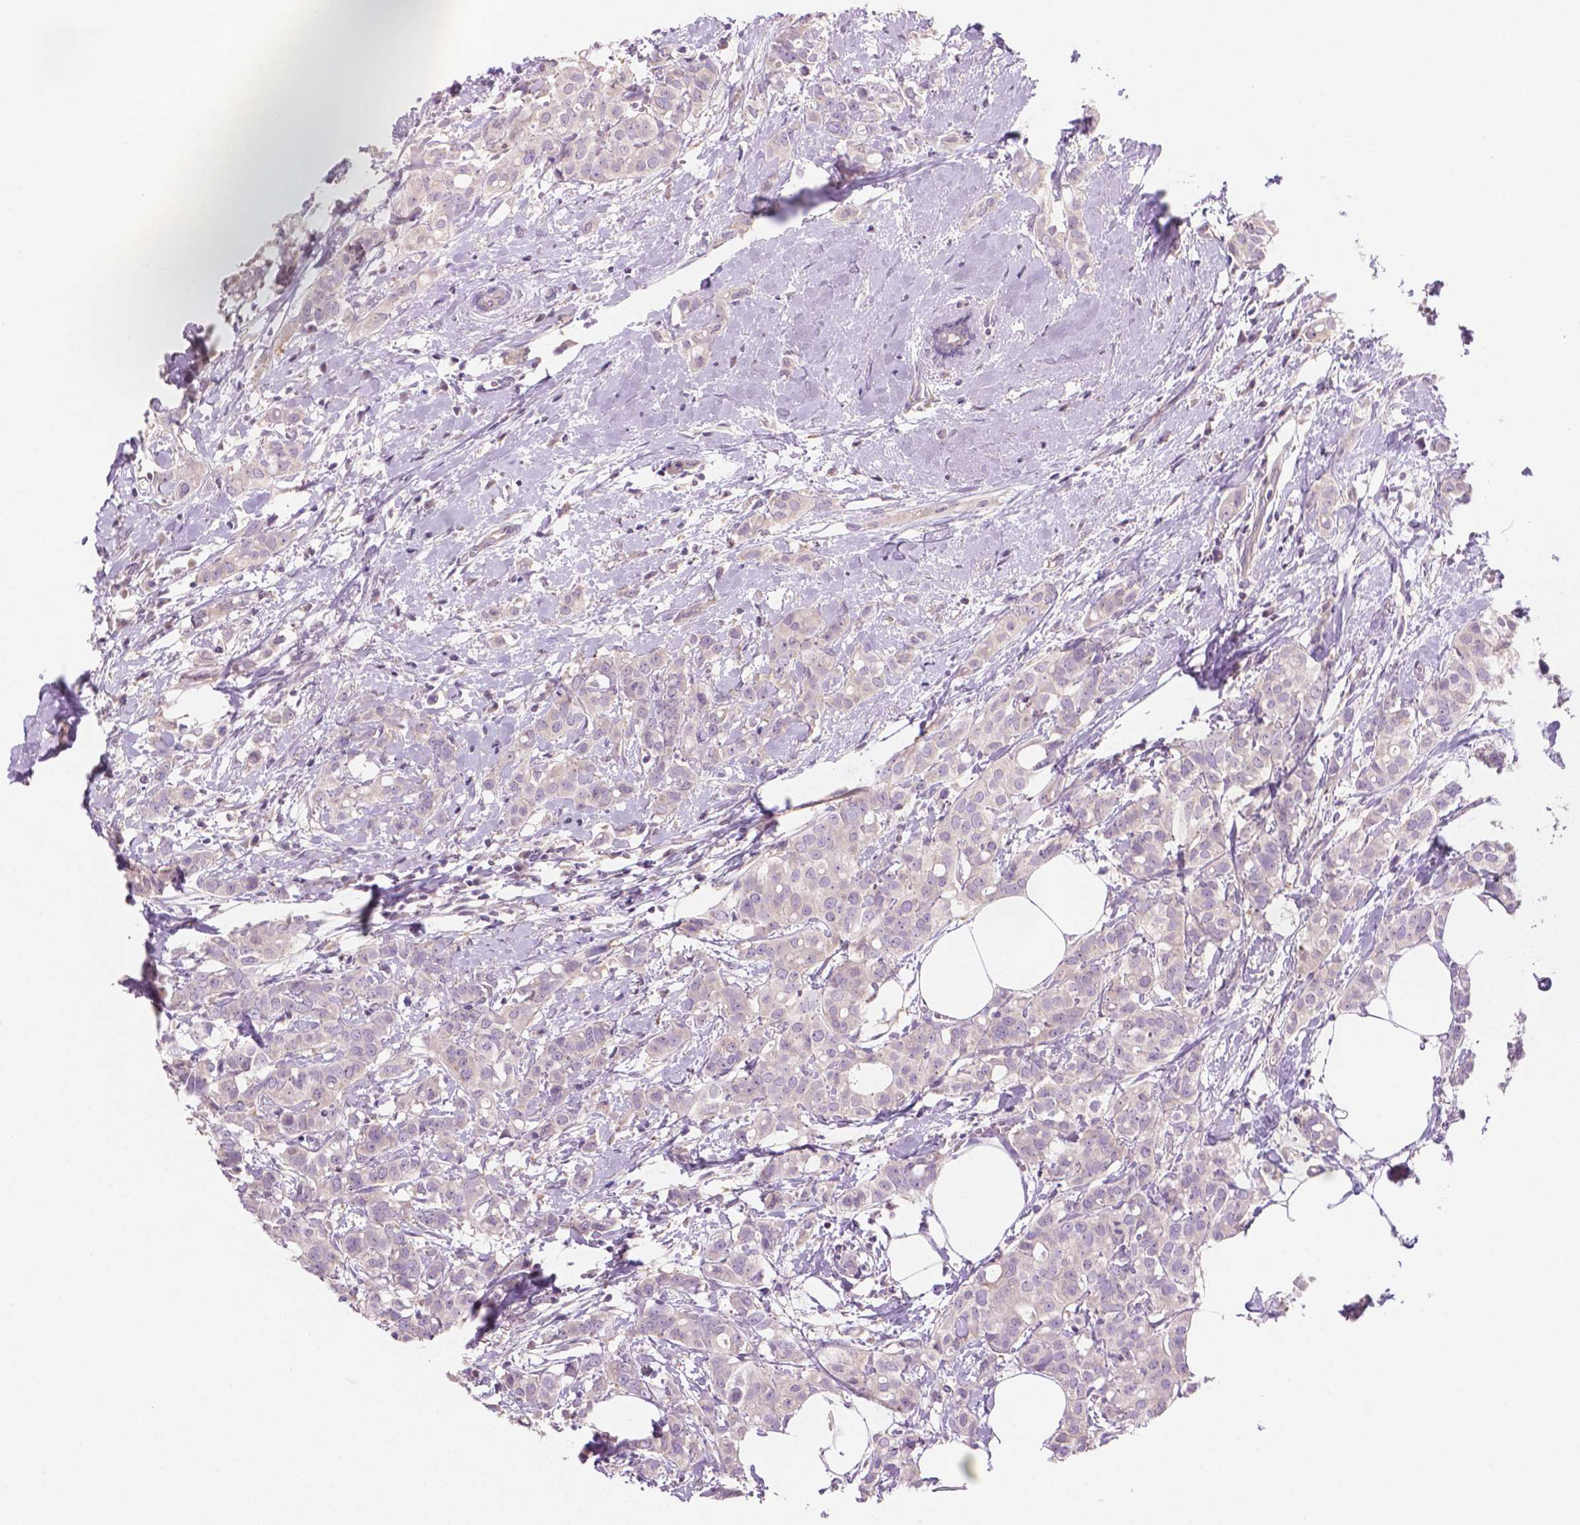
{"staining": {"intensity": "negative", "quantity": "none", "location": "none"}, "tissue": "breast cancer", "cell_type": "Tumor cells", "image_type": "cancer", "snomed": [{"axis": "morphology", "description": "Duct carcinoma"}, {"axis": "topography", "description": "Breast"}], "caption": "IHC micrograph of breast cancer (intraductal carcinoma) stained for a protein (brown), which exhibits no expression in tumor cells. (Brightfield microscopy of DAB (3,3'-diaminobenzidine) IHC at high magnification).", "gene": "SBSN", "patient": {"sex": "female", "age": 40}}